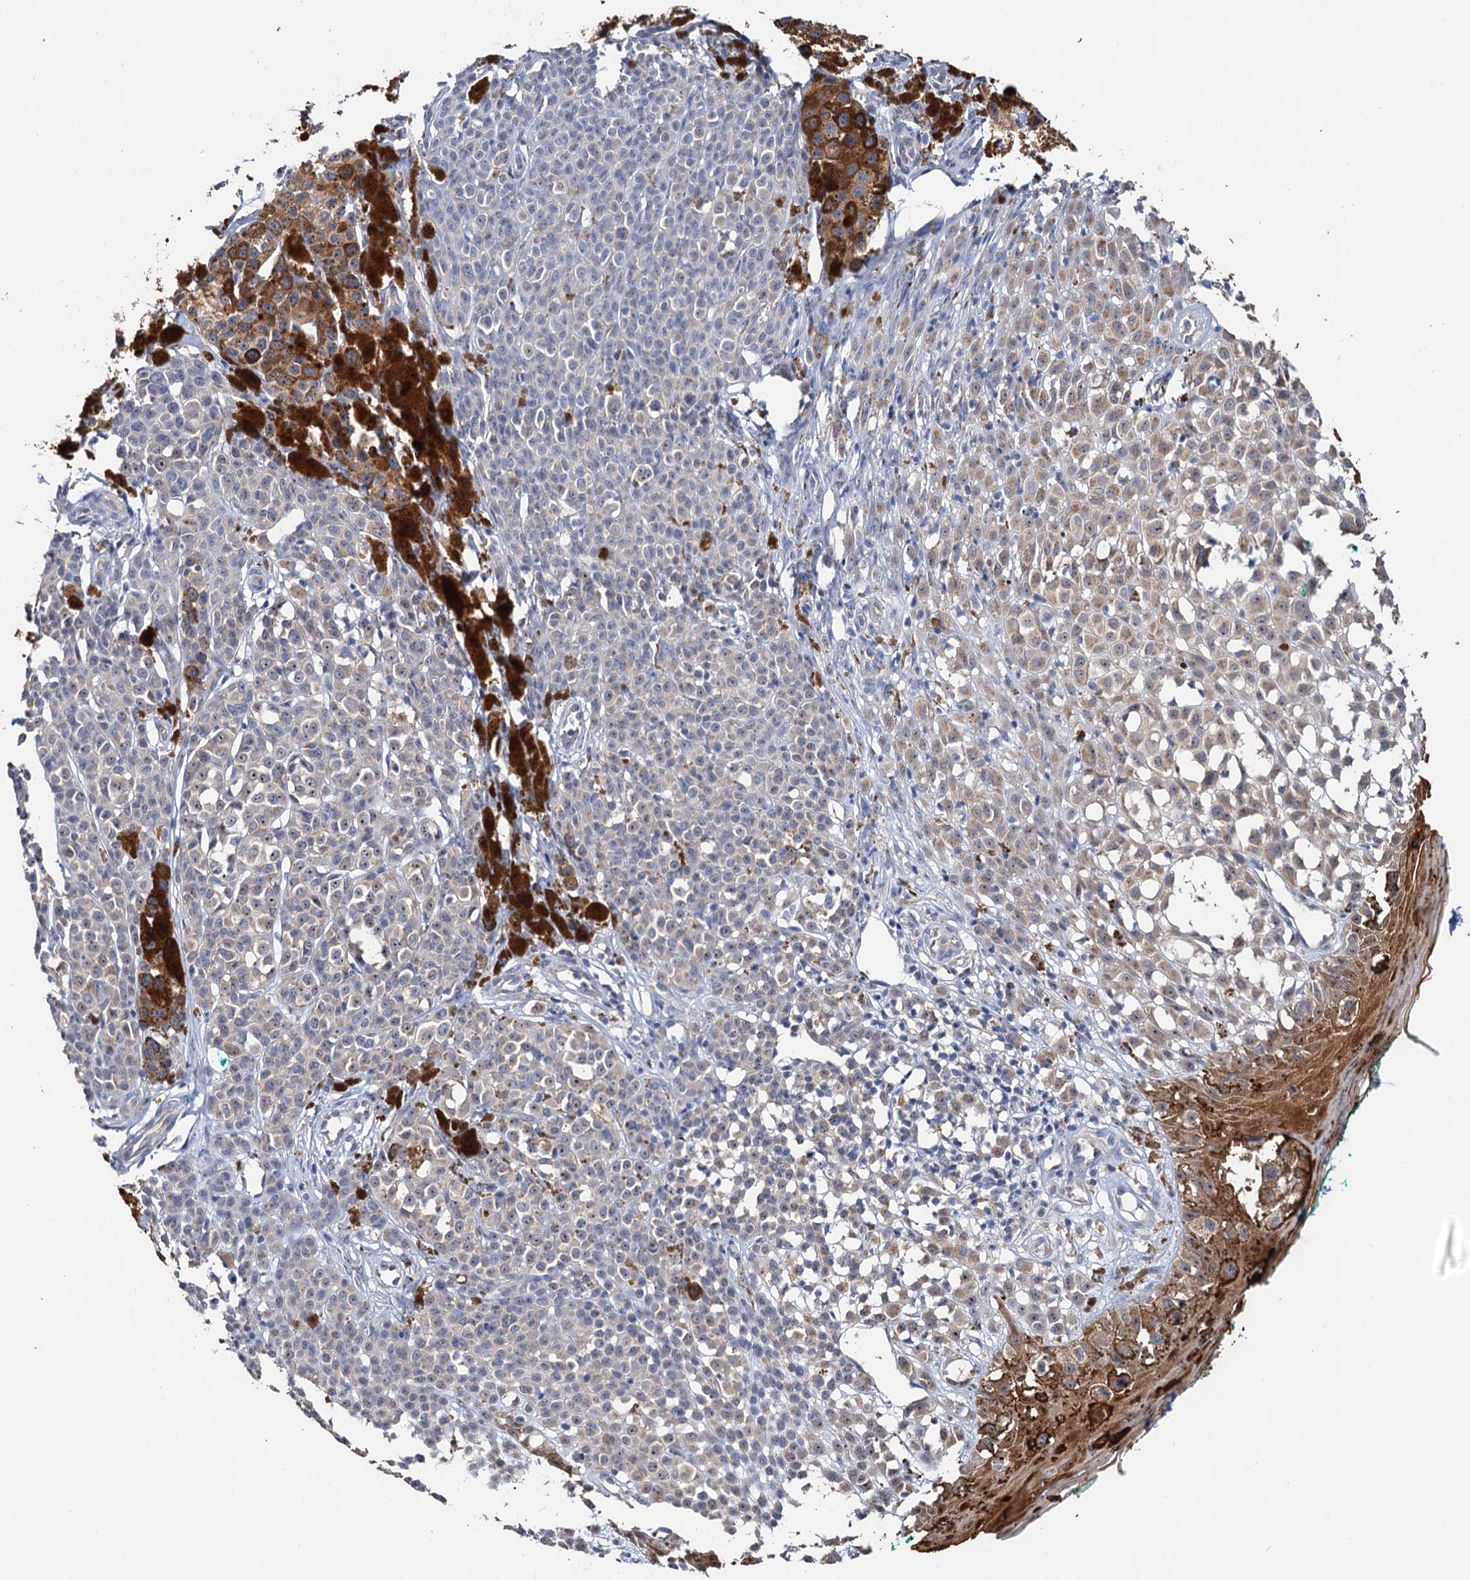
{"staining": {"intensity": "weak", "quantity": "25%-75%", "location": "cytoplasmic/membranous,nuclear"}, "tissue": "melanoma", "cell_type": "Tumor cells", "image_type": "cancer", "snomed": [{"axis": "morphology", "description": "Malignant melanoma, NOS"}, {"axis": "topography", "description": "Skin of leg"}], "caption": "A high-resolution histopathology image shows IHC staining of melanoma, which demonstrates weak cytoplasmic/membranous and nuclear expression in about 25%-75% of tumor cells.", "gene": "C2CD3", "patient": {"sex": "female", "age": 72}}